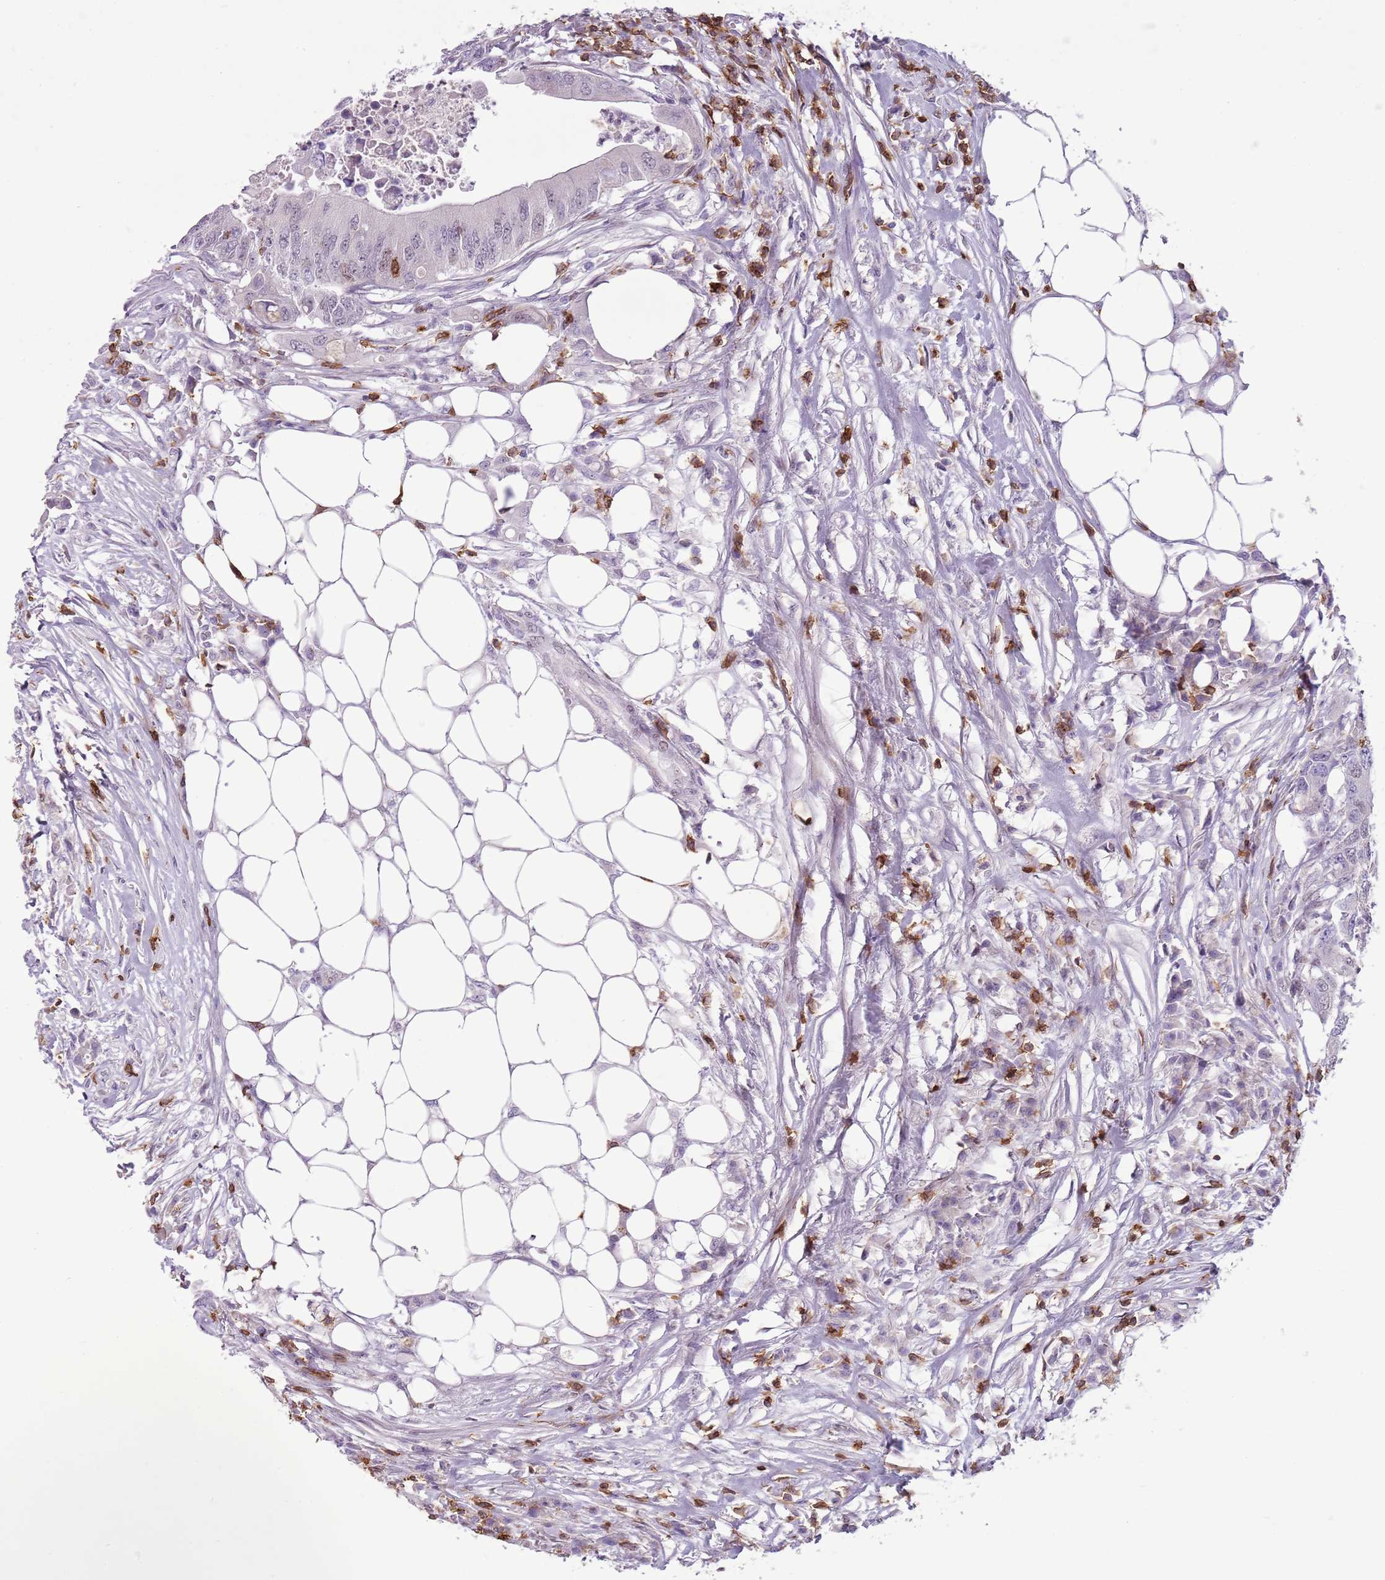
{"staining": {"intensity": "negative", "quantity": "none", "location": "none"}, "tissue": "colorectal cancer", "cell_type": "Tumor cells", "image_type": "cancer", "snomed": [{"axis": "morphology", "description": "Adenocarcinoma, NOS"}, {"axis": "topography", "description": "Colon"}], "caption": "Tumor cells are negative for protein expression in human adenocarcinoma (colorectal).", "gene": "ZNF583", "patient": {"sex": "male", "age": 71}}